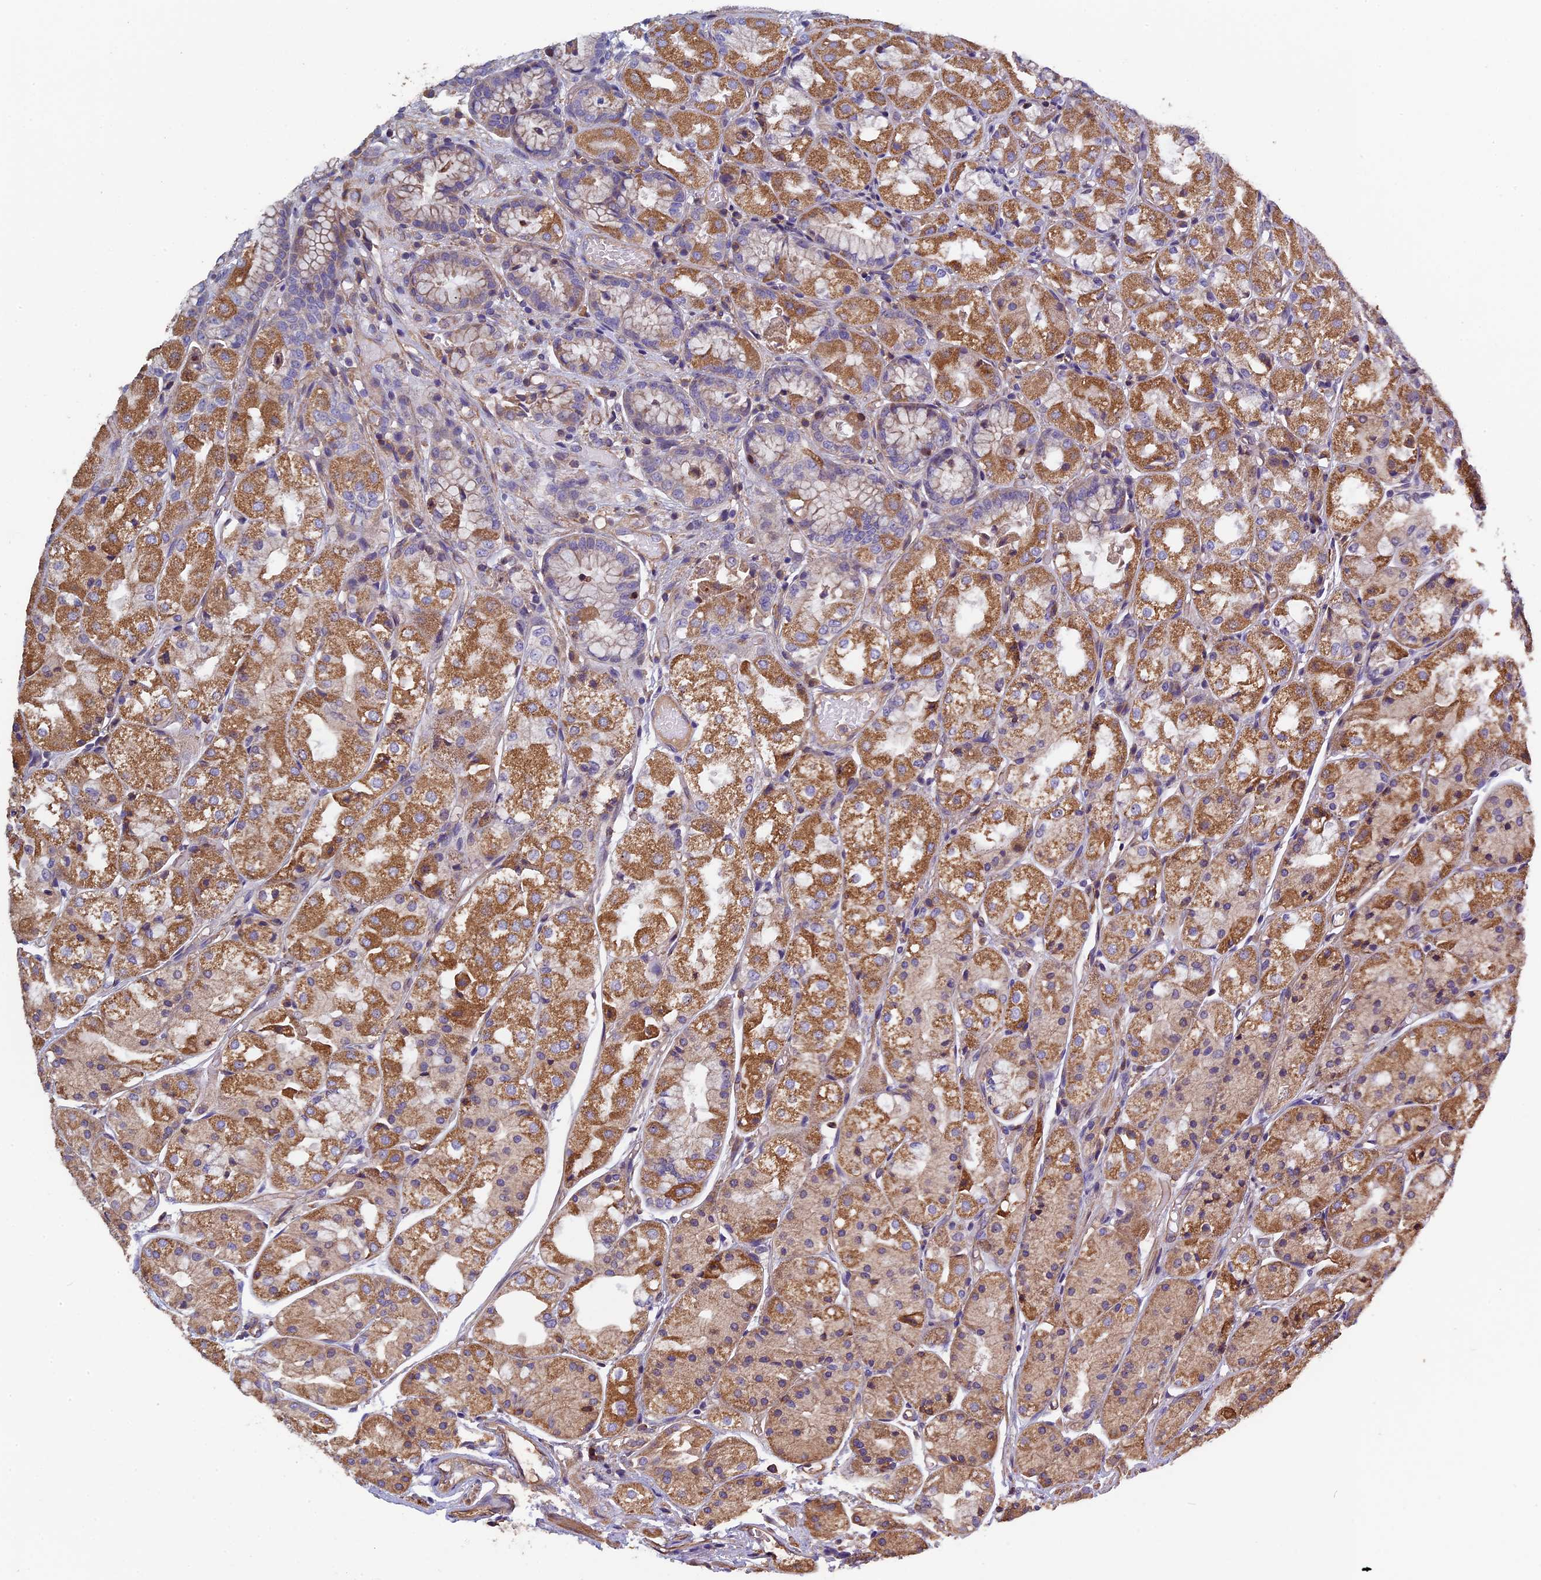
{"staining": {"intensity": "moderate", "quantity": "25%-75%", "location": "cytoplasmic/membranous"}, "tissue": "stomach", "cell_type": "Glandular cells", "image_type": "normal", "snomed": [{"axis": "morphology", "description": "Normal tissue, NOS"}, {"axis": "topography", "description": "Stomach, upper"}], "caption": "A histopathology image of stomach stained for a protein reveals moderate cytoplasmic/membranous brown staining in glandular cells. (DAB IHC with brightfield microscopy, high magnification).", "gene": "CCDC153", "patient": {"sex": "male", "age": 72}}